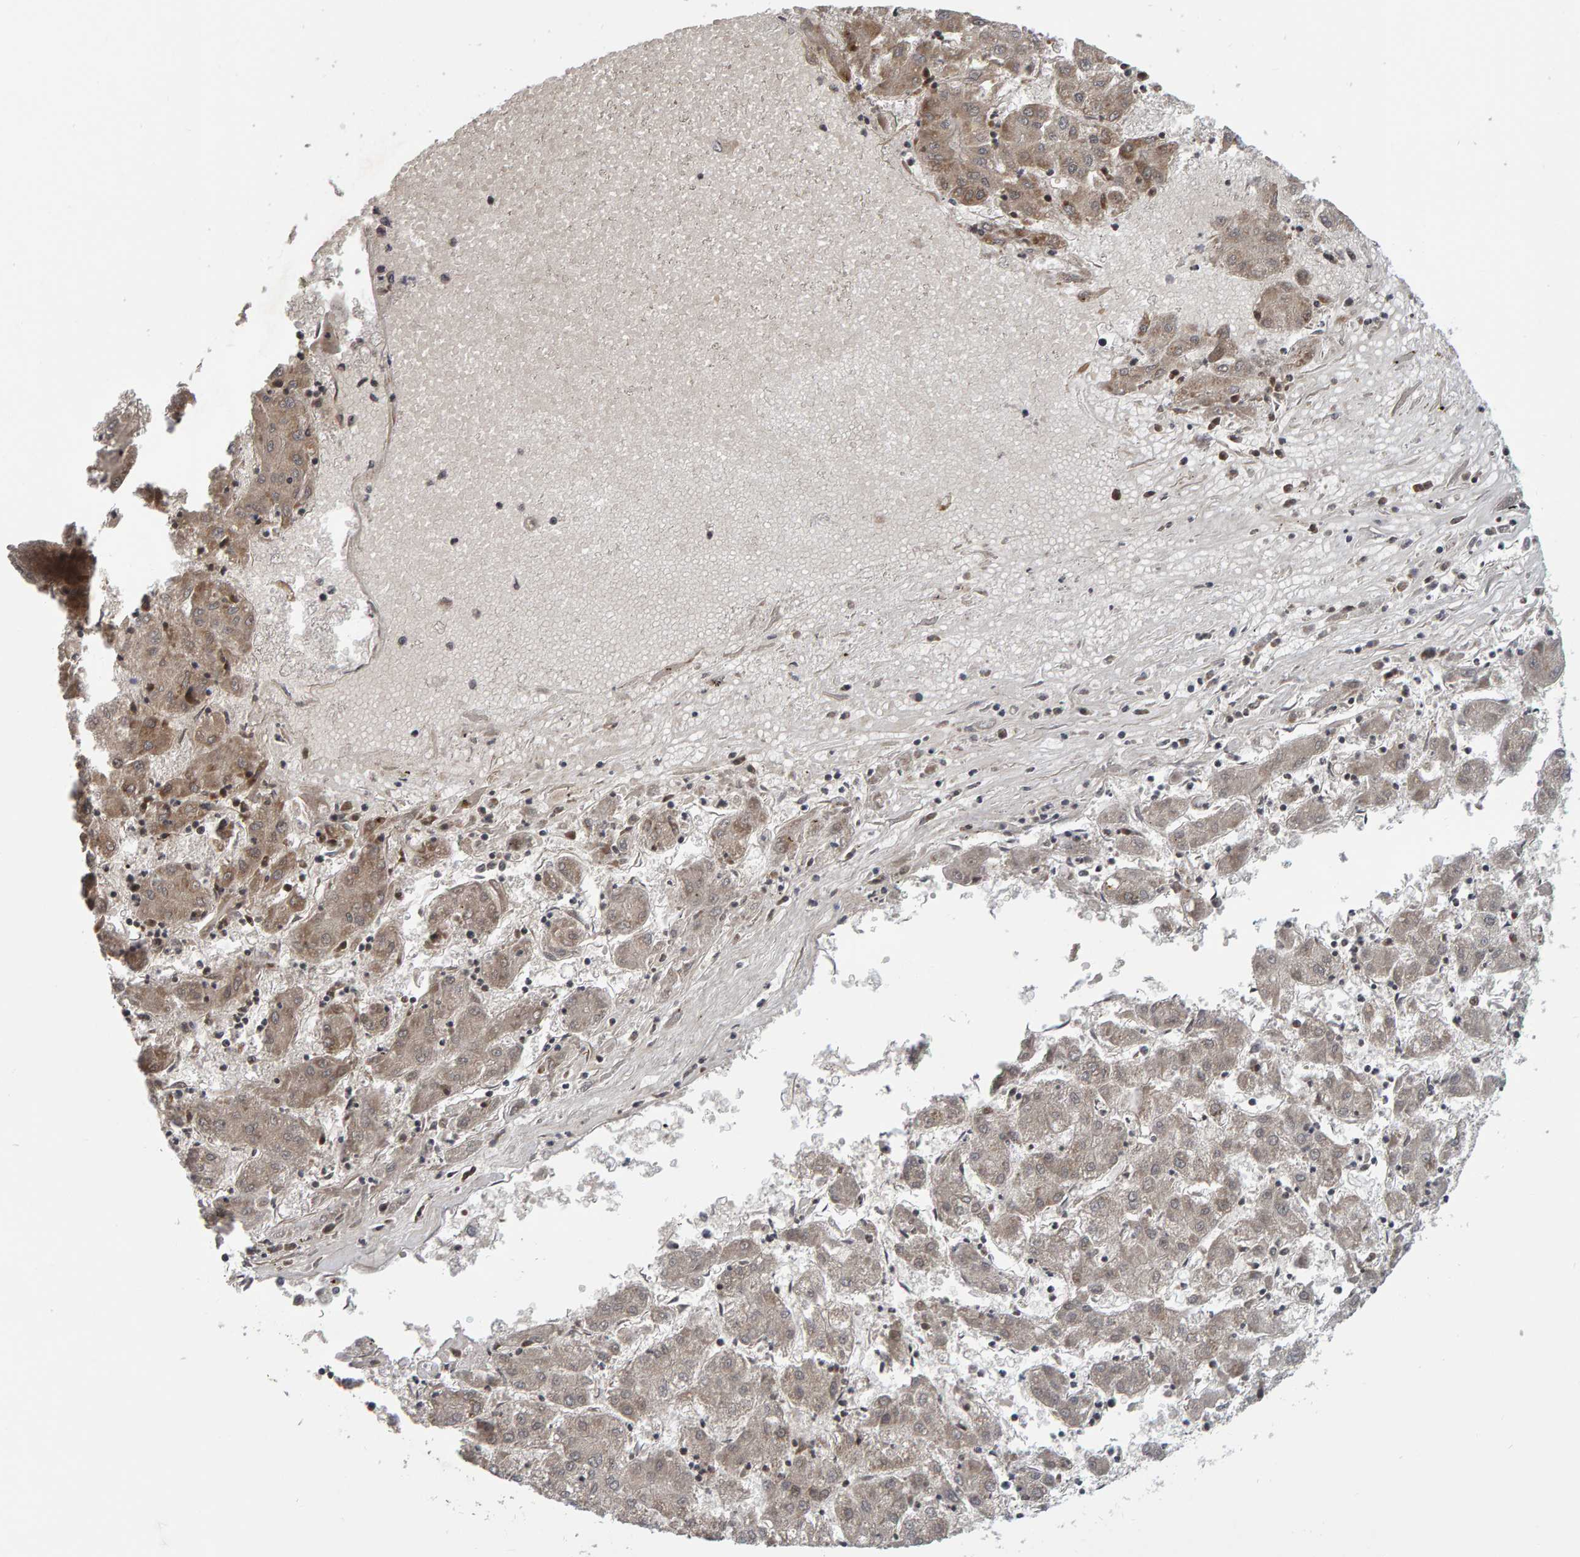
{"staining": {"intensity": "weak", "quantity": "25%-75%", "location": "cytoplasmic/membranous"}, "tissue": "liver cancer", "cell_type": "Tumor cells", "image_type": "cancer", "snomed": [{"axis": "morphology", "description": "Carcinoma, Hepatocellular, NOS"}, {"axis": "topography", "description": "Liver"}], "caption": "Brown immunohistochemical staining in human liver cancer (hepatocellular carcinoma) displays weak cytoplasmic/membranous positivity in about 25%-75% of tumor cells. The staining was performed using DAB, with brown indicating positive protein expression. Nuclei are stained blue with hematoxylin.", "gene": "DAP3", "patient": {"sex": "male", "age": 72}}